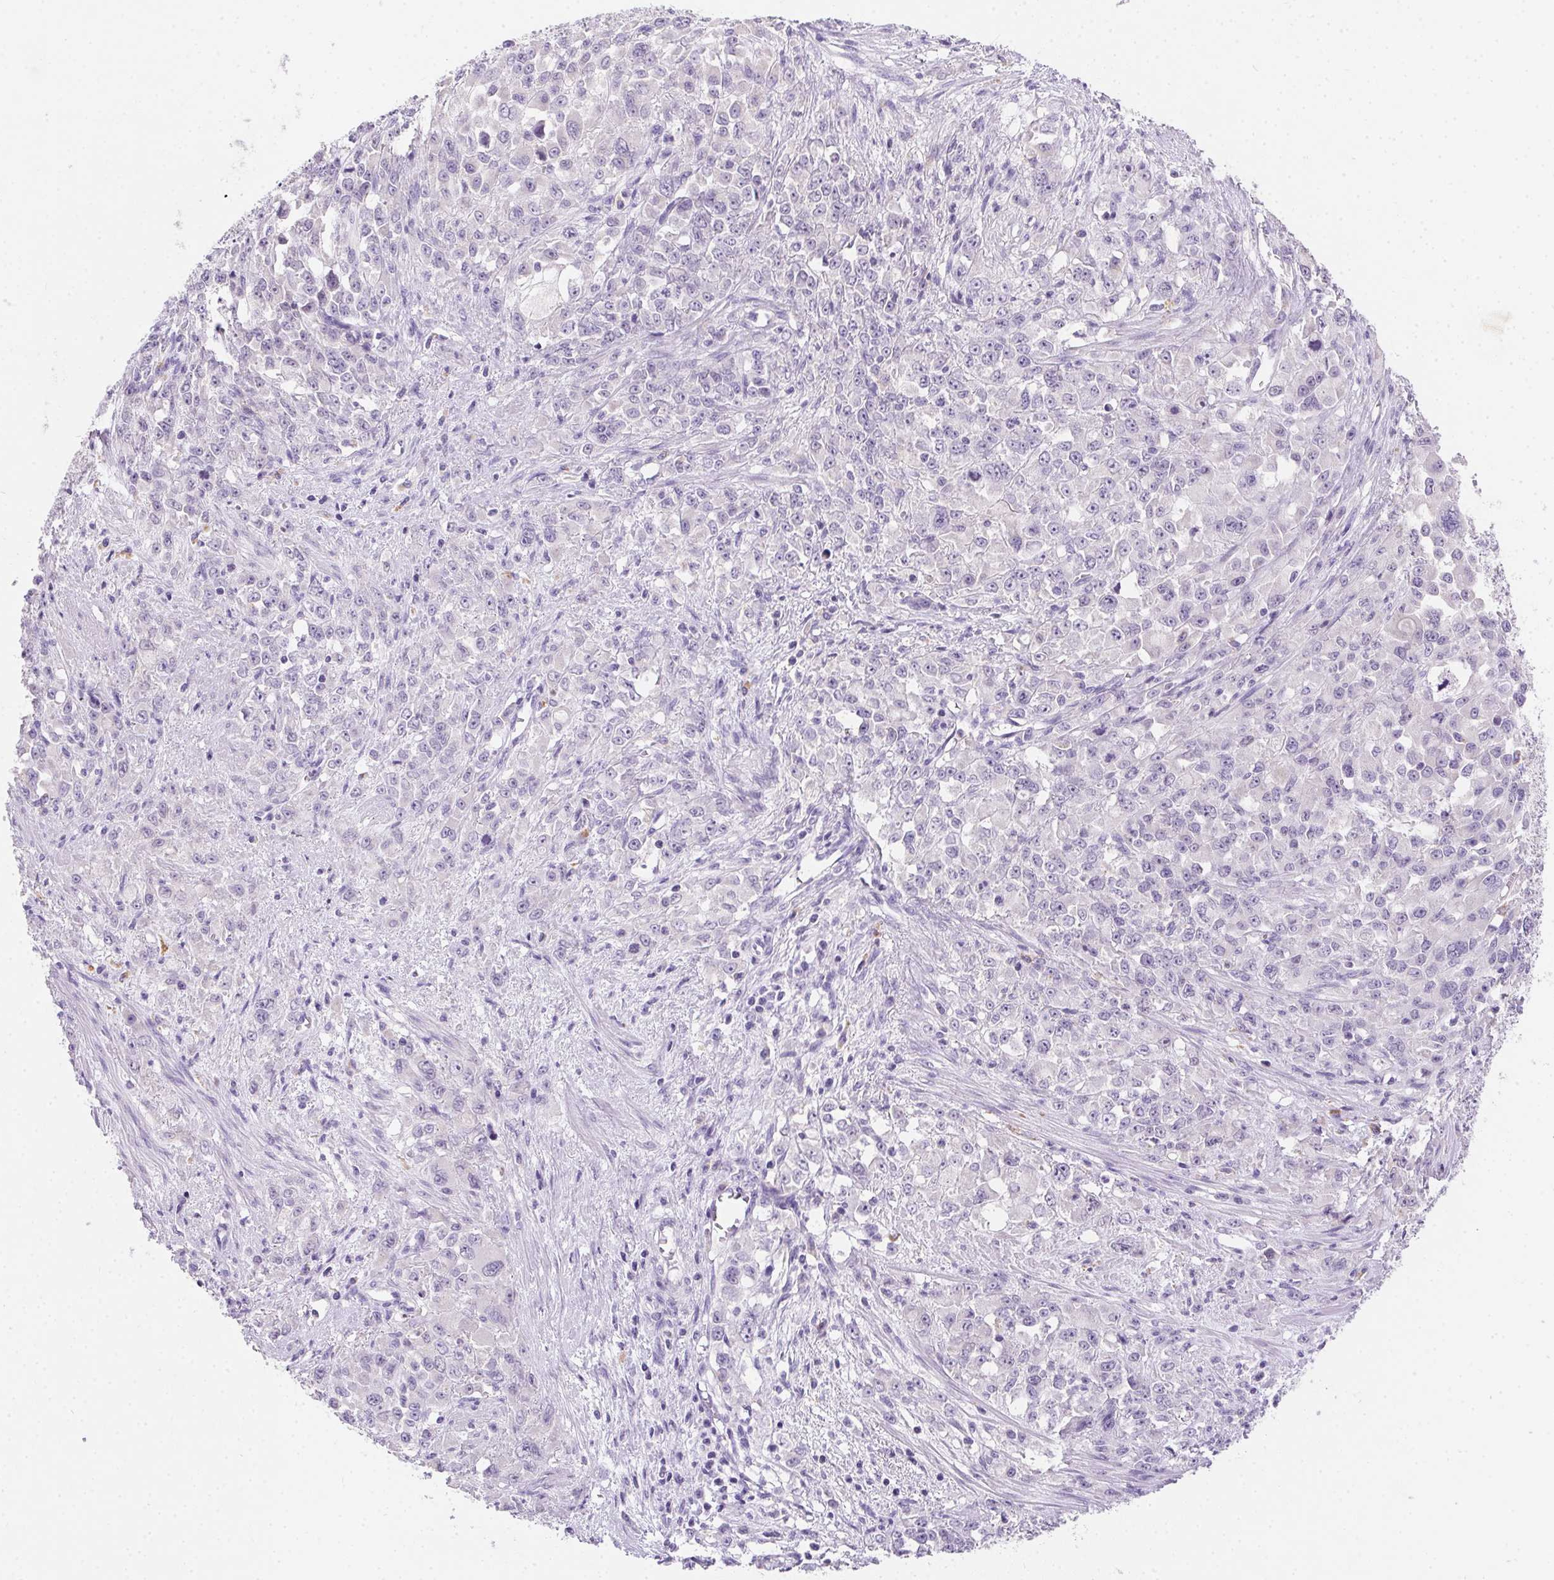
{"staining": {"intensity": "negative", "quantity": "none", "location": "none"}, "tissue": "stomach cancer", "cell_type": "Tumor cells", "image_type": "cancer", "snomed": [{"axis": "morphology", "description": "Adenocarcinoma, NOS"}, {"axis": "topography", "description": "Stomach"}], "caption": "DAB immunohistochemical staining of adenocarcinoma (stomach) shows no significant expression in tumor cells. (Stains: DAB (3,3'-diaminobenzidine) immunohistochemistry (IHC) with hematoxylin counter stain, Microscopy: brightfield microscopy at high magnification).", "gene": "SSTR4", "patient": {"sex": "female", "age": 76}}